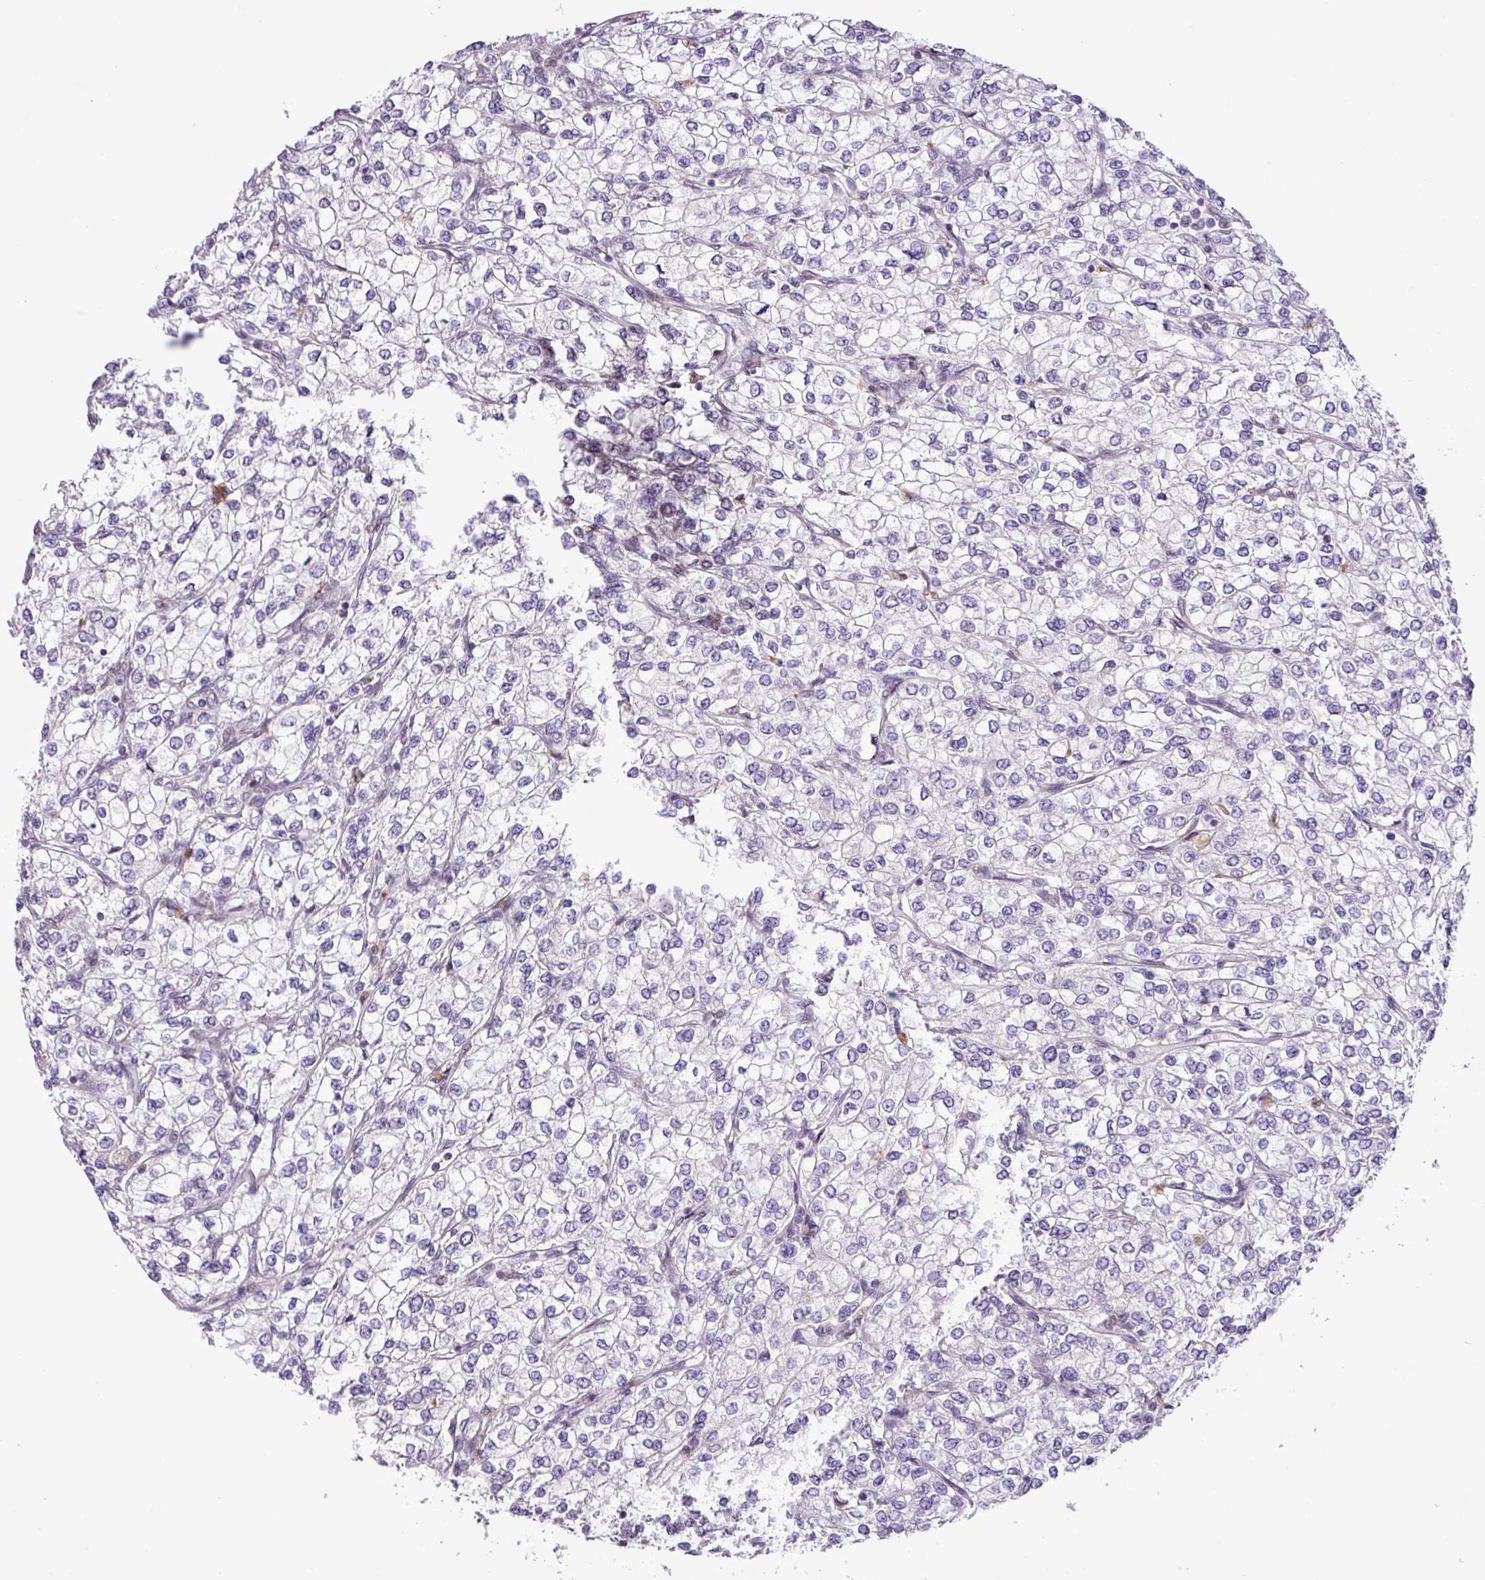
{"staining": {"intensity": "negative", "quantity": "none", "location": "none"}, "tissue": "renal cancer", "cell_type": "Tumor cells", "image_type": "cancer", "snomed": [{"axis": "morphology", "description": "Adenocarcinoma, NOS"}, {"axis": "topography", "description": "Kidney"}], "caption": "DAB (3,3'-diaminobenzidine) immunohistochemical staining of renal adenocarcinoma shows no significant staining in tumor cells.", "gene": "ZNF354A", "patient": {"sex": "male", "age": 80}}